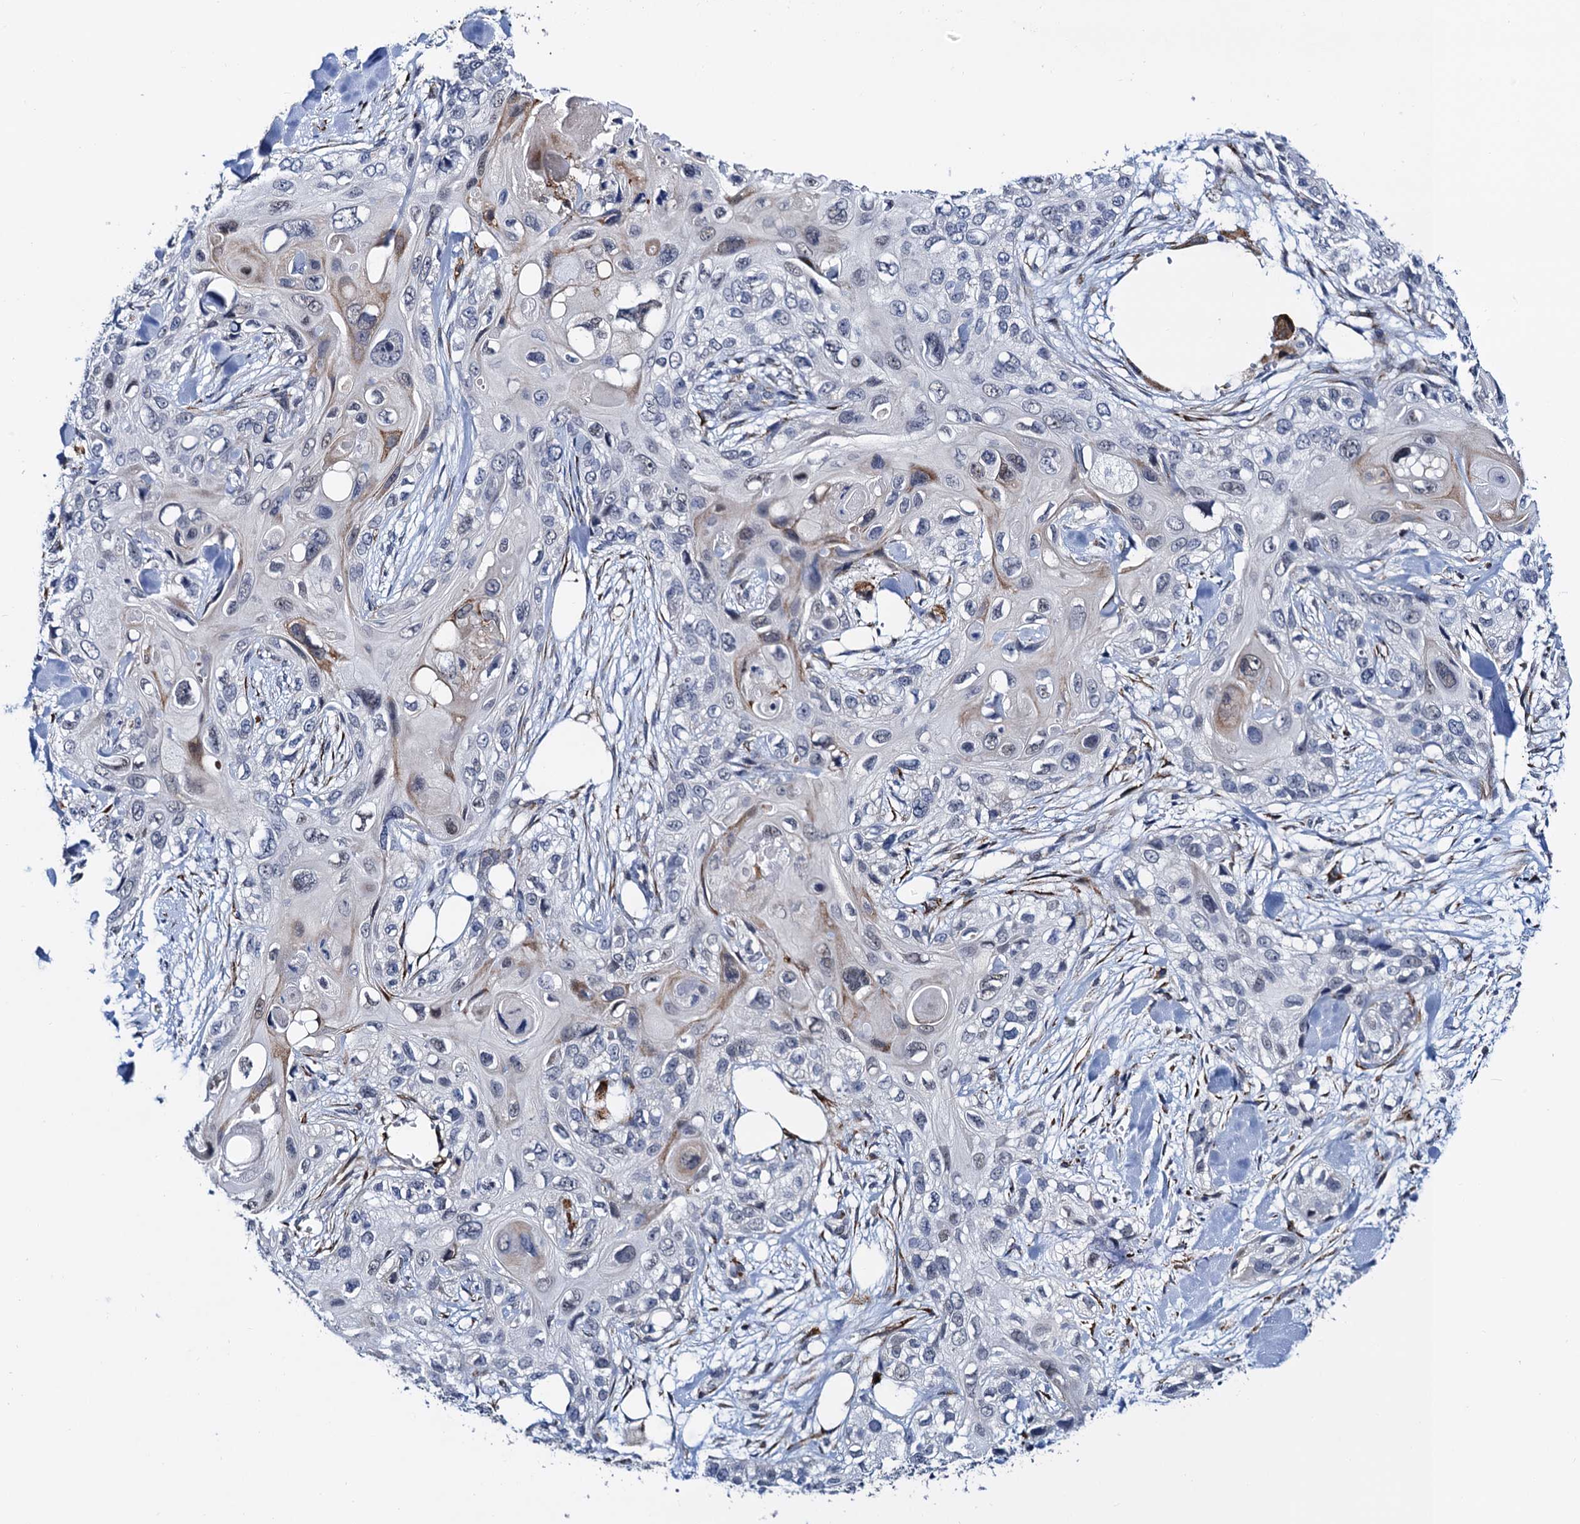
{"staining": {"intensity": "weak", "quantity": "<25%", "location": "cytoplasmic/membranous"}, "tissue": "skin cancer", "cell_type": "Tumor cells", "image_type": "cancer", "snomed": [{"axis": "morphology", "description": "Normal tissue, NOS"}, {"axis": "morphology", "description": "Squamous cell carcinoma, NOS"}, {"axis": "topography", "description": "Skin"}], "caption": "Image shows no significant protein expression in tumor cells of squamous cell carcinoma (skin).", "gene": "SLC7A10", "patient": {"sex": "male", "age": 72}}